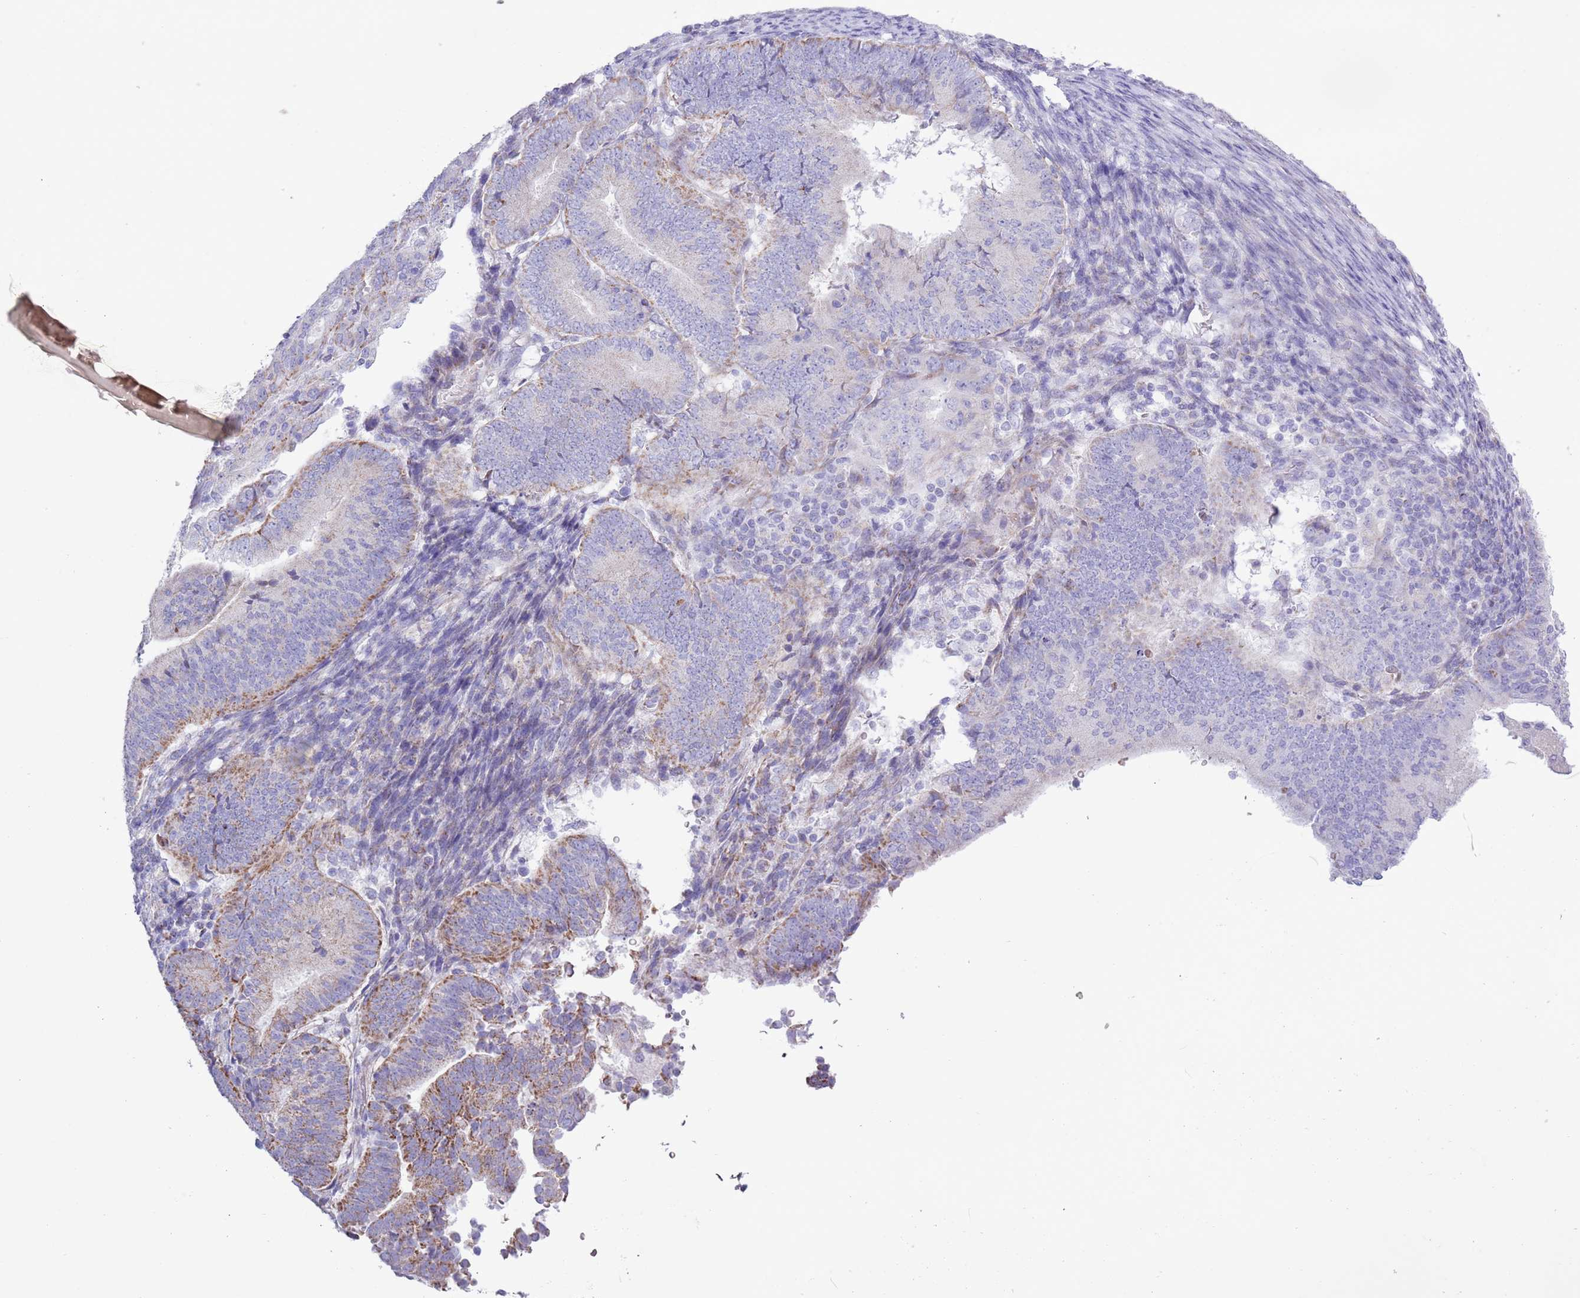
{"staining": {"intensity": "moderate", "quantity": "25%-75%", "location": "cytoplasmic/membranous"}, "tissue": "endometrial cancer", "cell_type": "Tumor cells", "image_type": "cancer", "snomed": [{"axis": "morphology", "description": "Adenocarcinoma, NOS"}, {"axis": "topography", "description": "Endometrium"}], "caption": "Protein expression analysis of human endometrial cancer reveals moderate cytoplasmic/membranous expression in about 25%-75% of tumor cells. Ihc stains the protein in brown and the nuclei are stained blue.", "gene": "MOCOS", "patient": {"sex": "female", "age": 70}}